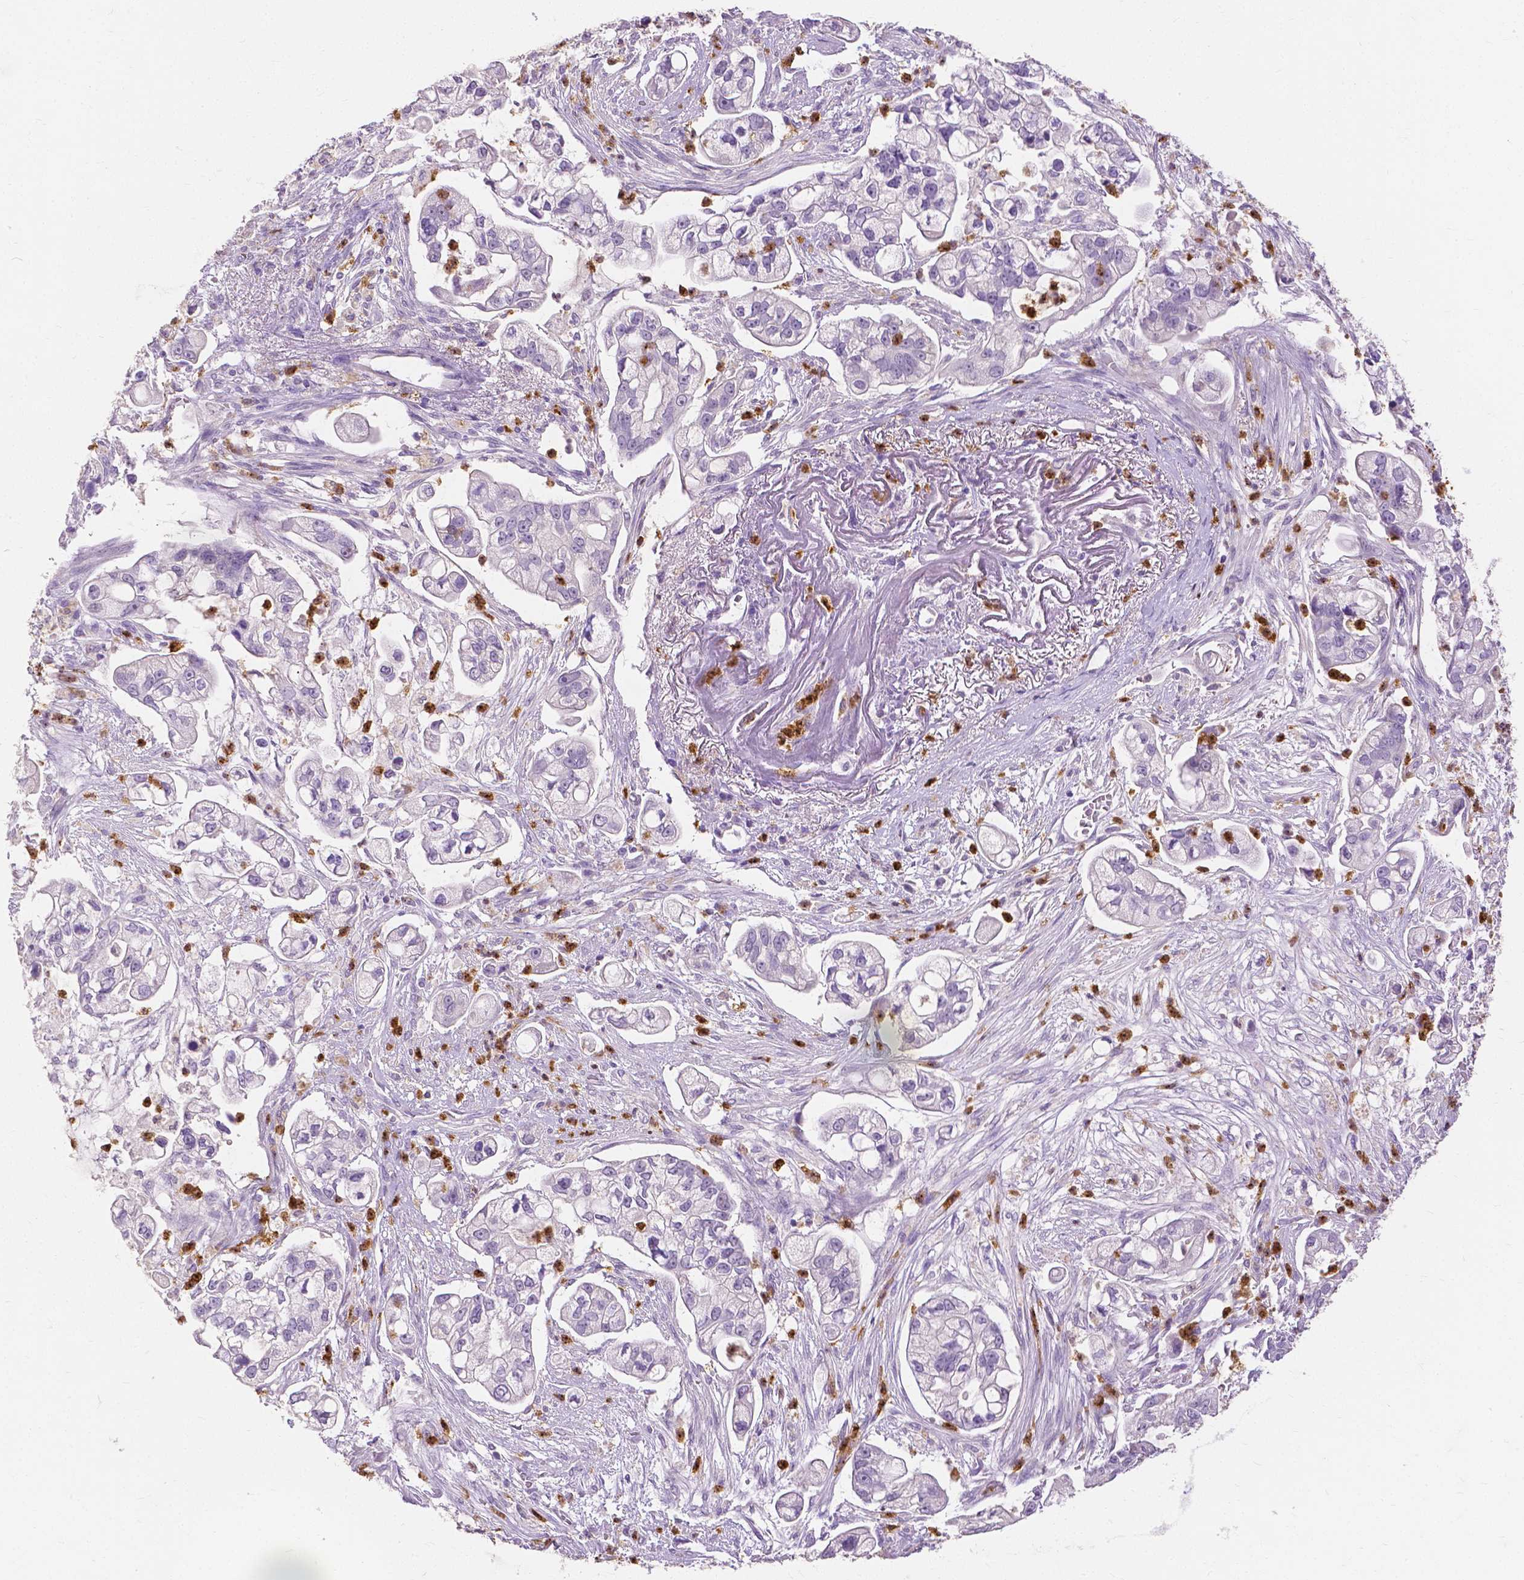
{"staining": {"intensity": "negative", "quantity": "none", "location": "none"}, "tissue": "pancreatic cancer", "cell_type": "Tumor cells", "image_type": "cancer", "snomed": [{"axis": "morphology", "description": "Adenocarcinoma, NOS"}, {"axis": "topography", "description": "Pancreas"}], "caption": "High power microscopy image of an IHC histopathology image of pancreatic cancer, revealing no significant positivity in tumor cells.", "gene": "CXCR2", "patient": {"sex": "female", "age": 69}}